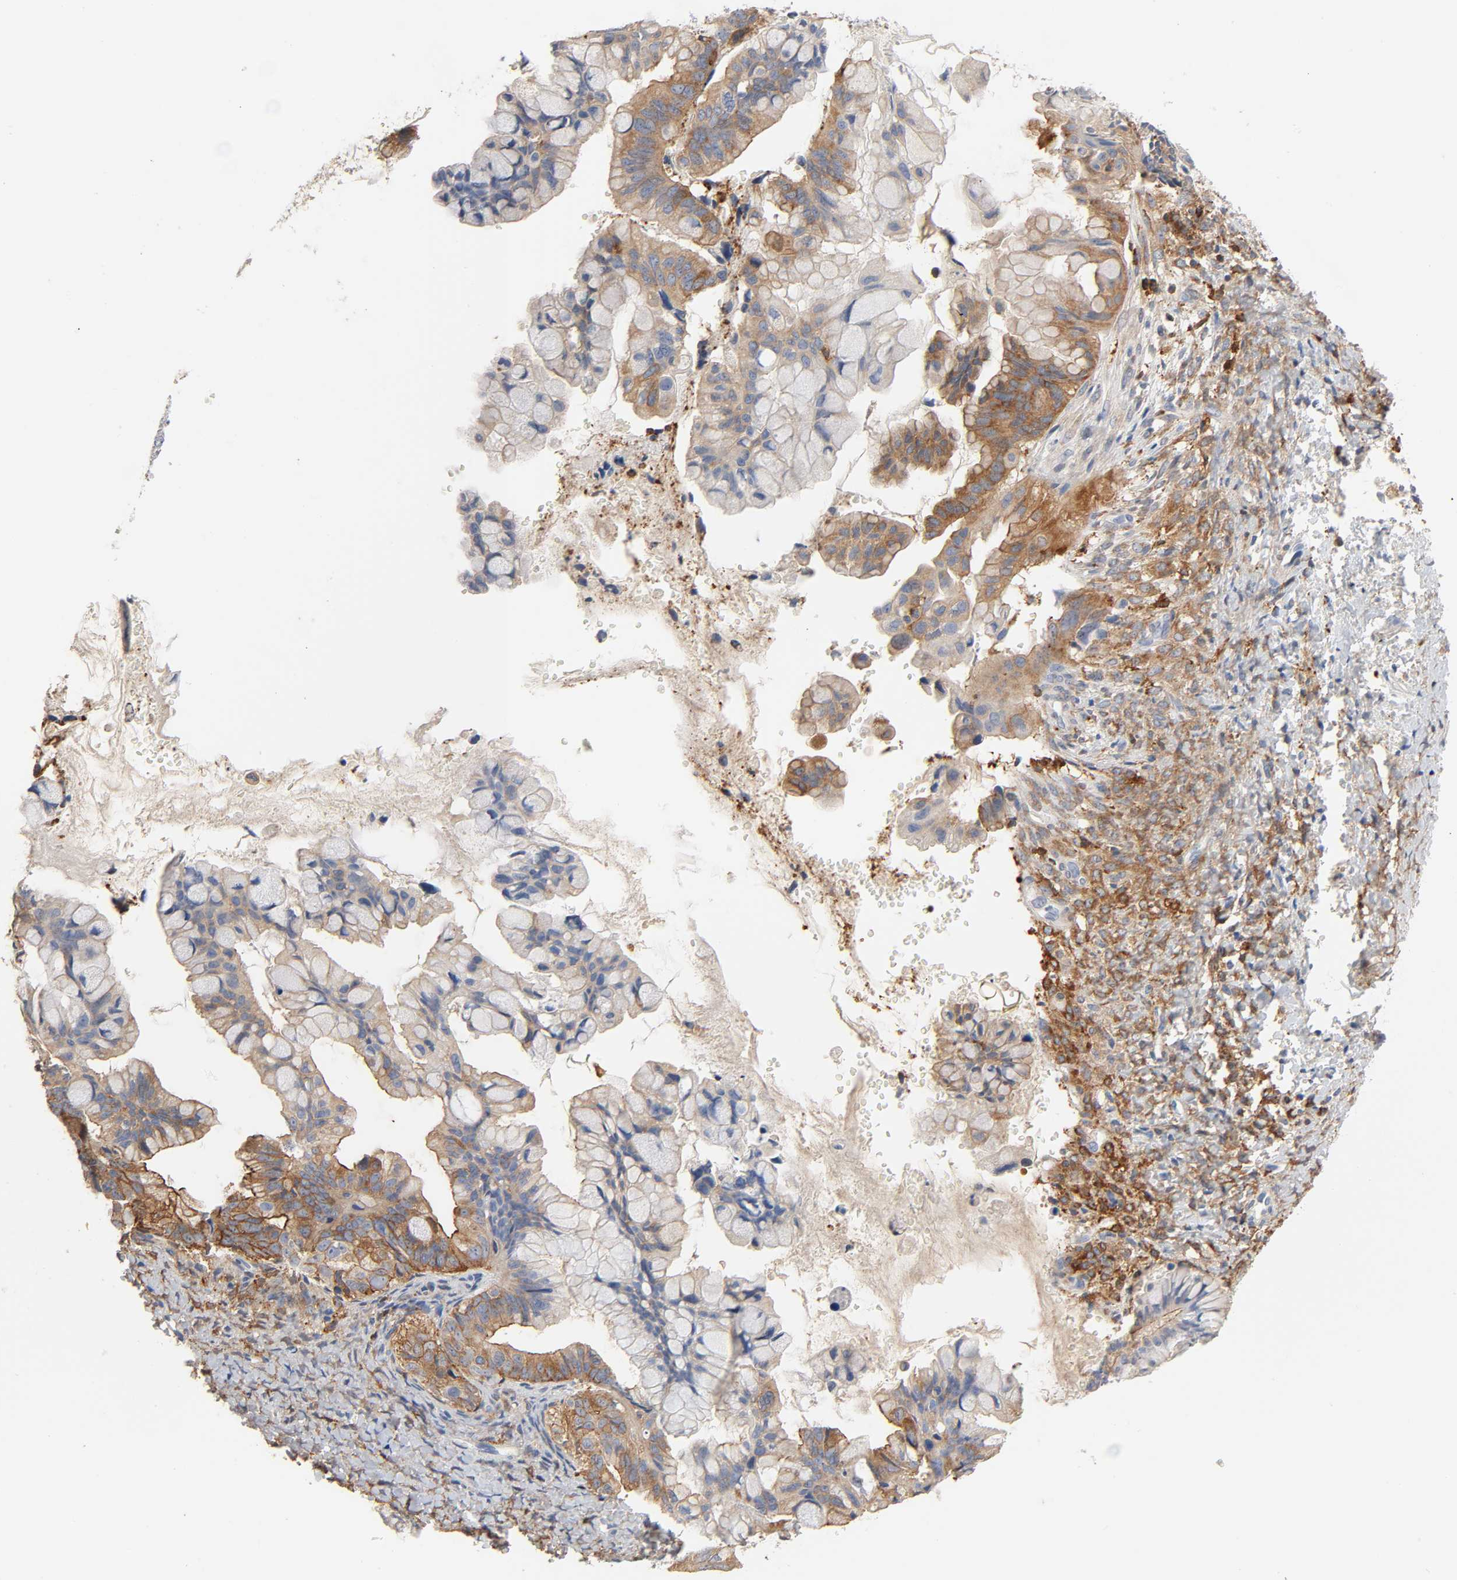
{"staining": {"intensity": "moderate", "quantity": ">75%", "location": "cytoplasmic/membranous"}, "tissue": "ovarian cancer", "cell_type": "Tumor cells", "image_type": "cancer", "snomed": [{"axis": "morphology", "description": "Cystadenocarcinoma, mucinous, NOS"}, {"axis": "topography", "description": "Ovary"}], "caption": "An image showing moderate cytoplasmic/membranous expression in about >75% of tumor cells in mucinous cystadenocarcinoma (ovarian), as visualized by brown immunohistochemical staining.", "gene": "BIN1", "patient": {"sex": "female", "age": 36}}